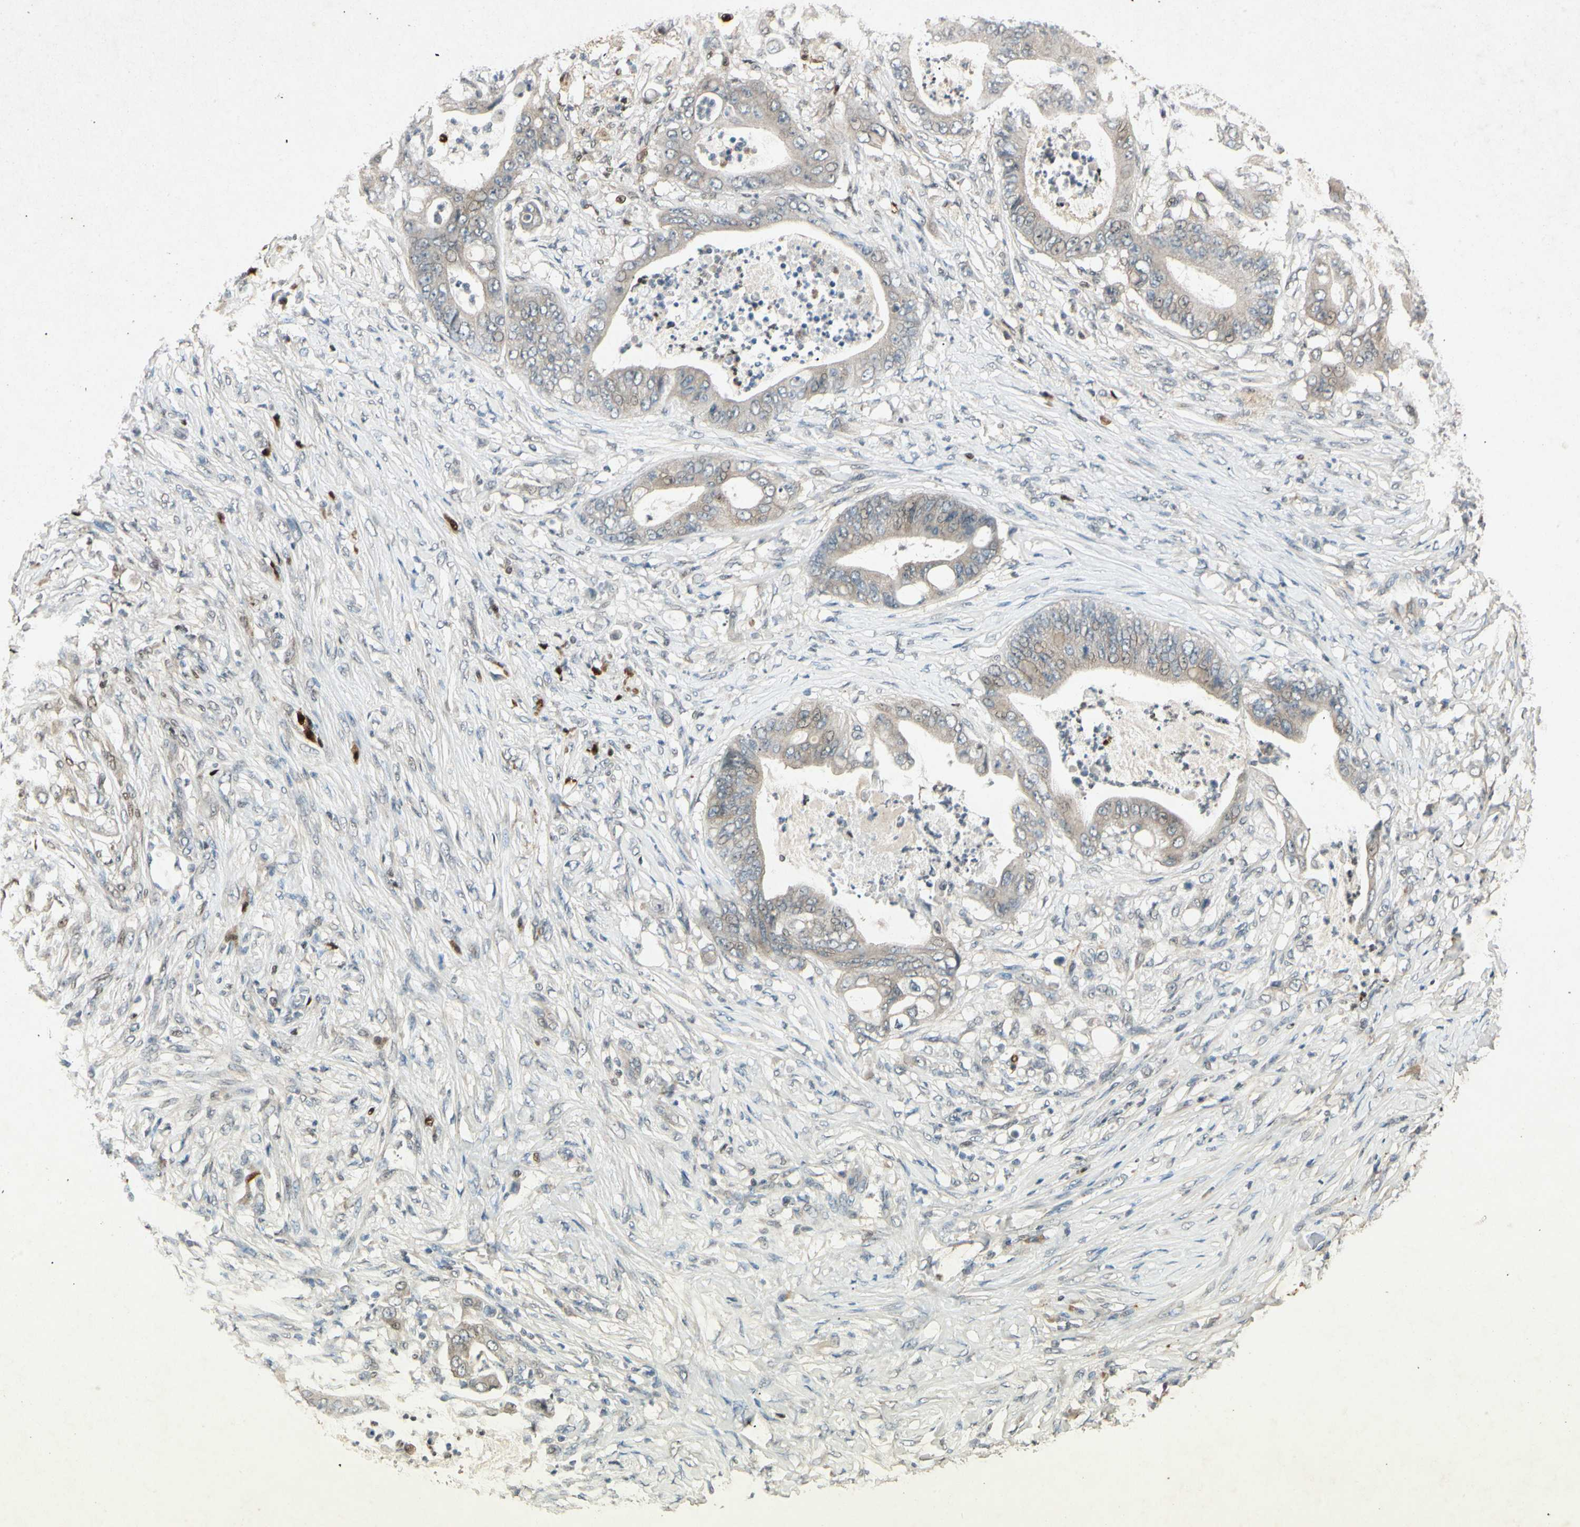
{"staining": {"intensity": "weak", "quantity": "25%-75%", "location": "cytoplasmic/membranous"}, "tissue": "stomach cancer", "cell_type": "Tumor cells", "image_type": "cancer", "snomed": [{"axis": "morphology", "description": "Adenocarcinoma, NOS"}, {"axis": "topography", "description": "Stomach"}], "caption": "Tumor cells reveal low levels of weak cytoplasmic/membranous staining in about 25%-75% of cells in adenocarcinoma (stomach).", "gene": "HSPA1B", "patient": {"sex": "female", "age": 73}}